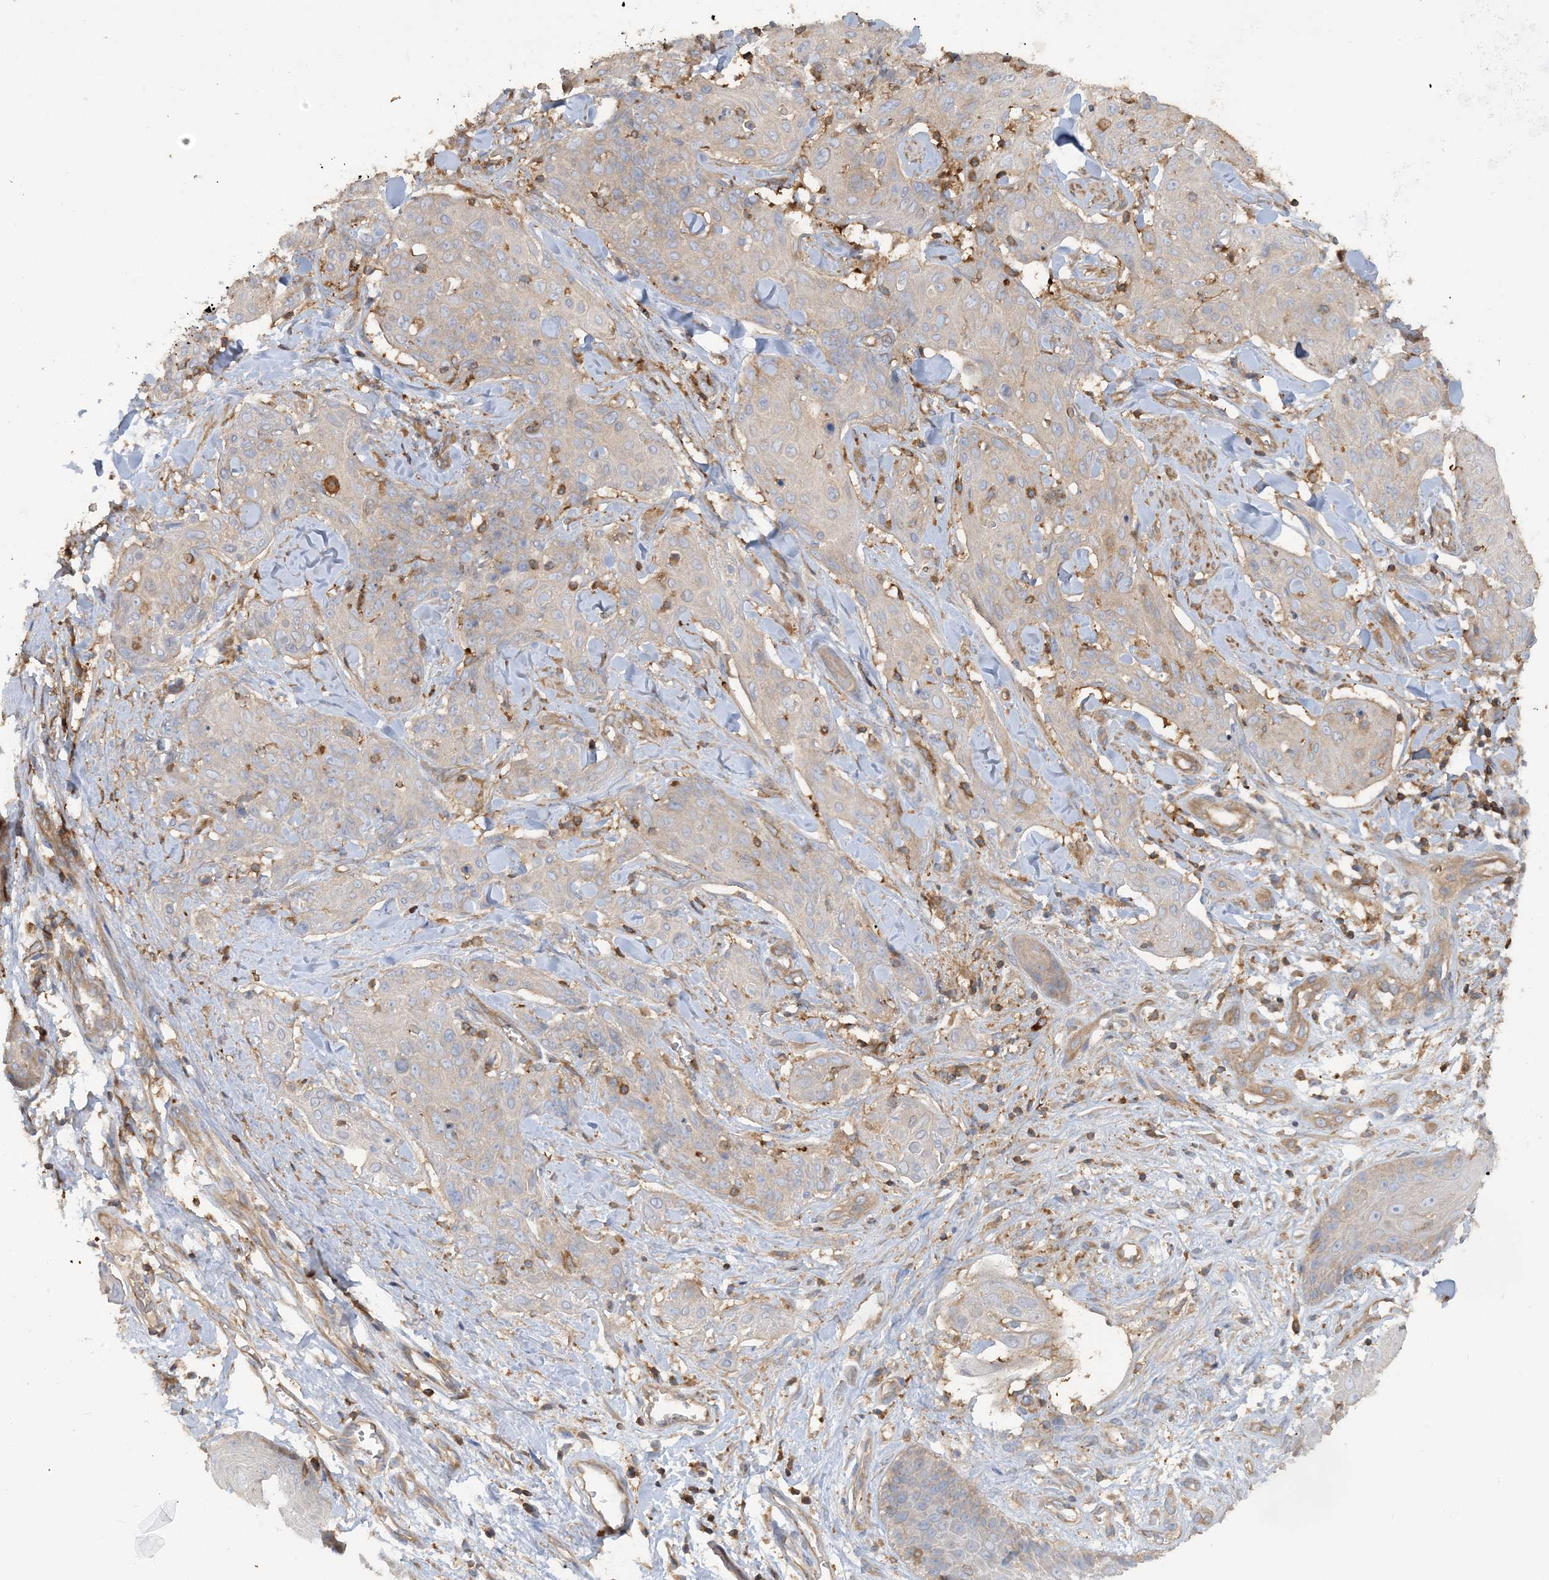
{"staining": {"intensity": "weak", "quantity": "<25%", "location": "cytoplasmic/membranous"}, "tissue": "skin cancer", "cell_type": "Tumor cells", "image_type": "cancer", "snomed": [{"axis": "morphology", "description": "Squamous cell carcinoma, NOS"}, {"axis": "topography", "description": "Skin"}, {"axis": "topography", "description": "Vulva"}], "caption": "A histopathology image of skin squamous cell carcinoma stained for a protein reveals no brown staining in tumor cells.", "gene": "SFMBT2", "patient": {"sex": "female", "age": 85}}